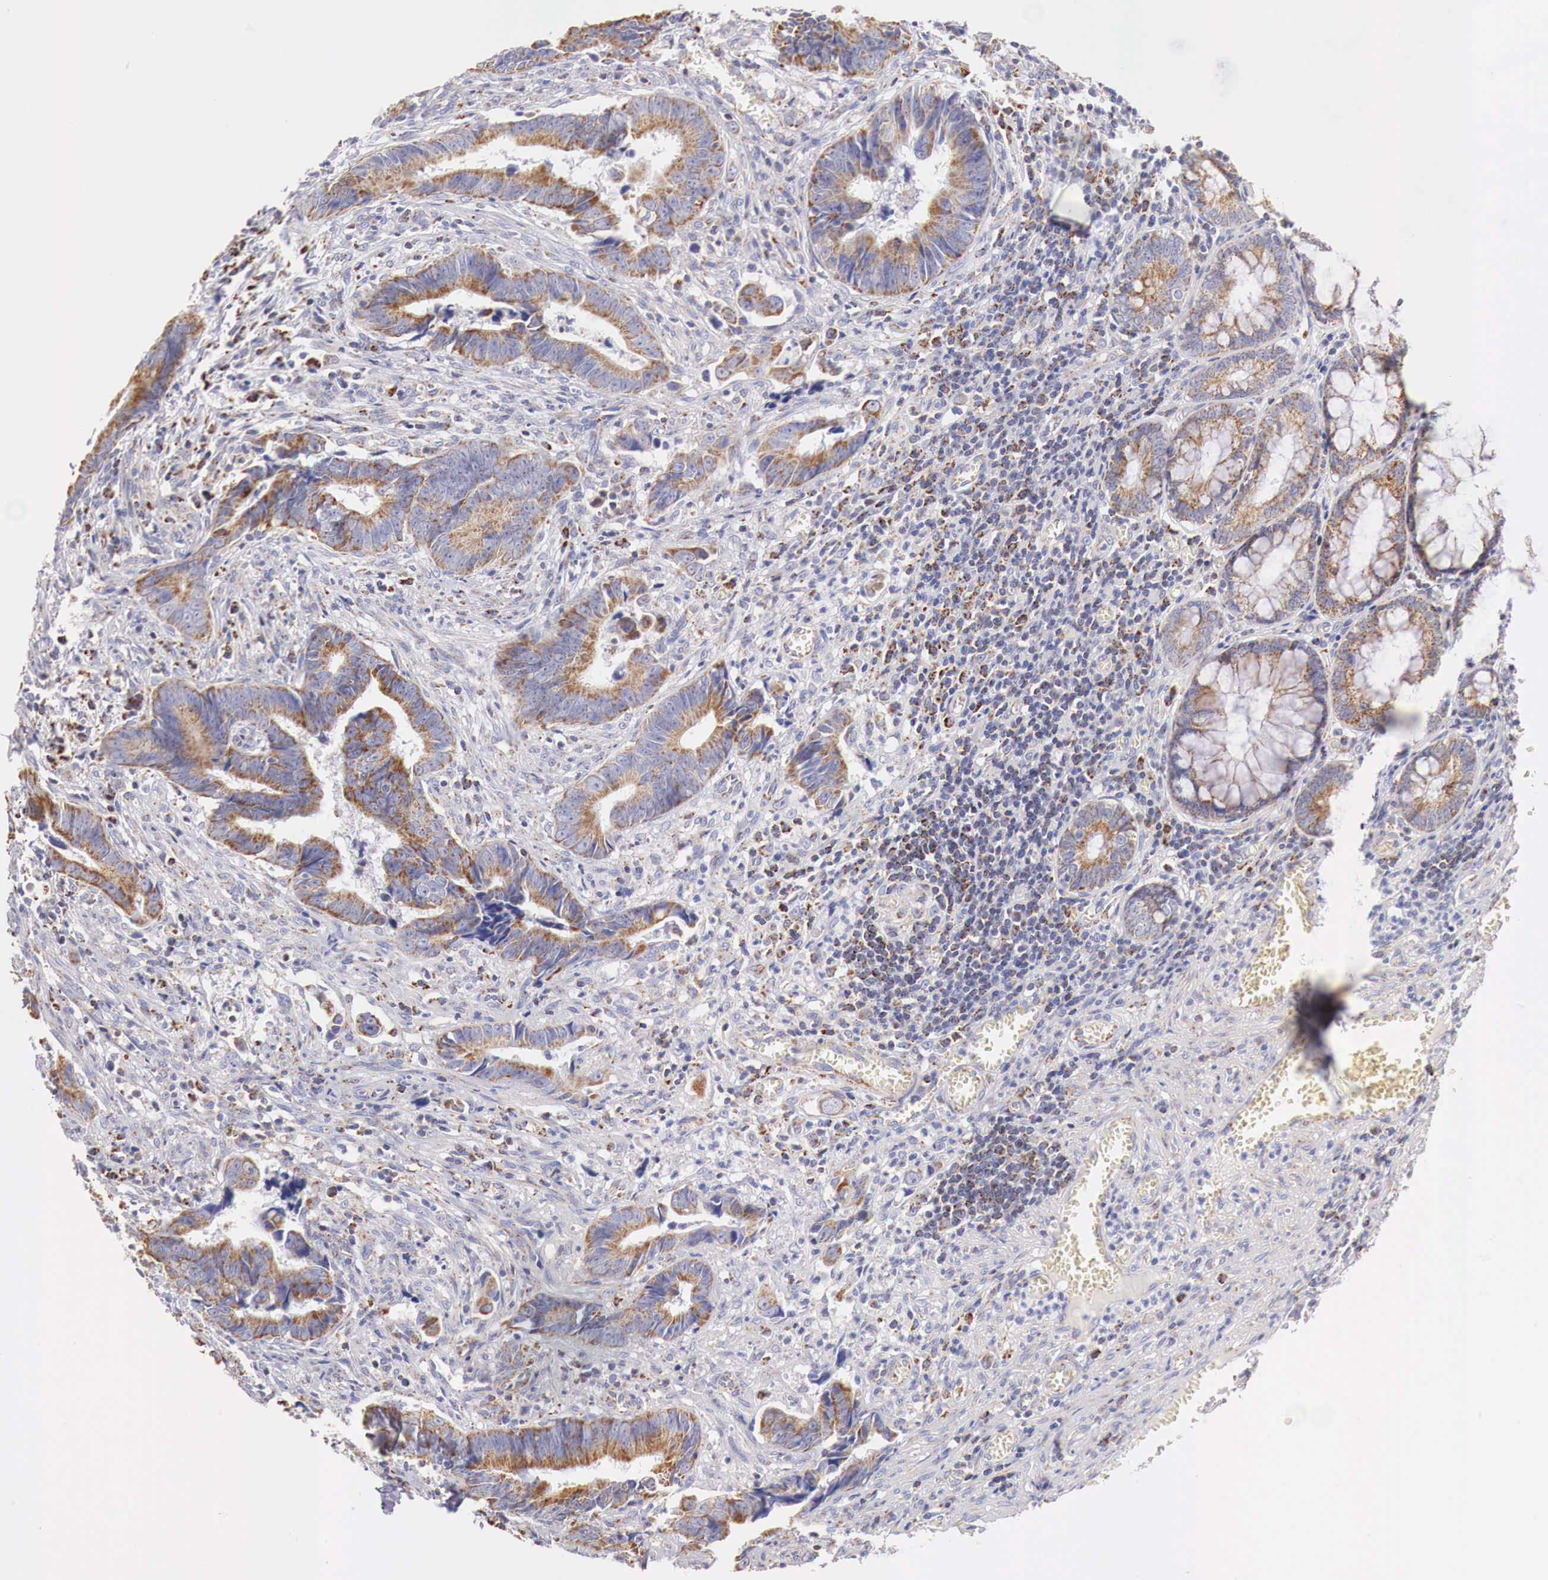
{"staining": {"intensity": "moderate", "quantity": ">75%", "location": "cytoplasmic/membranous"}, "tissue": "colorectal cancer", "cell_type": "Tumor cells", "image_type": "cancer", "snomed": [{"axis": "morphology", "description": "Adenocarcinoma, NOS"}, {"axis": "topography", "description": "Rectum"}], "caption": "Immunohistochemical staining of human colorectal cancer reveals medium levels of moderate cytoplasmic/membranous positivity in about >75% of tumor cells.", "gene": "IDH3G", "patient": {"sex": "female", "age": 98}}